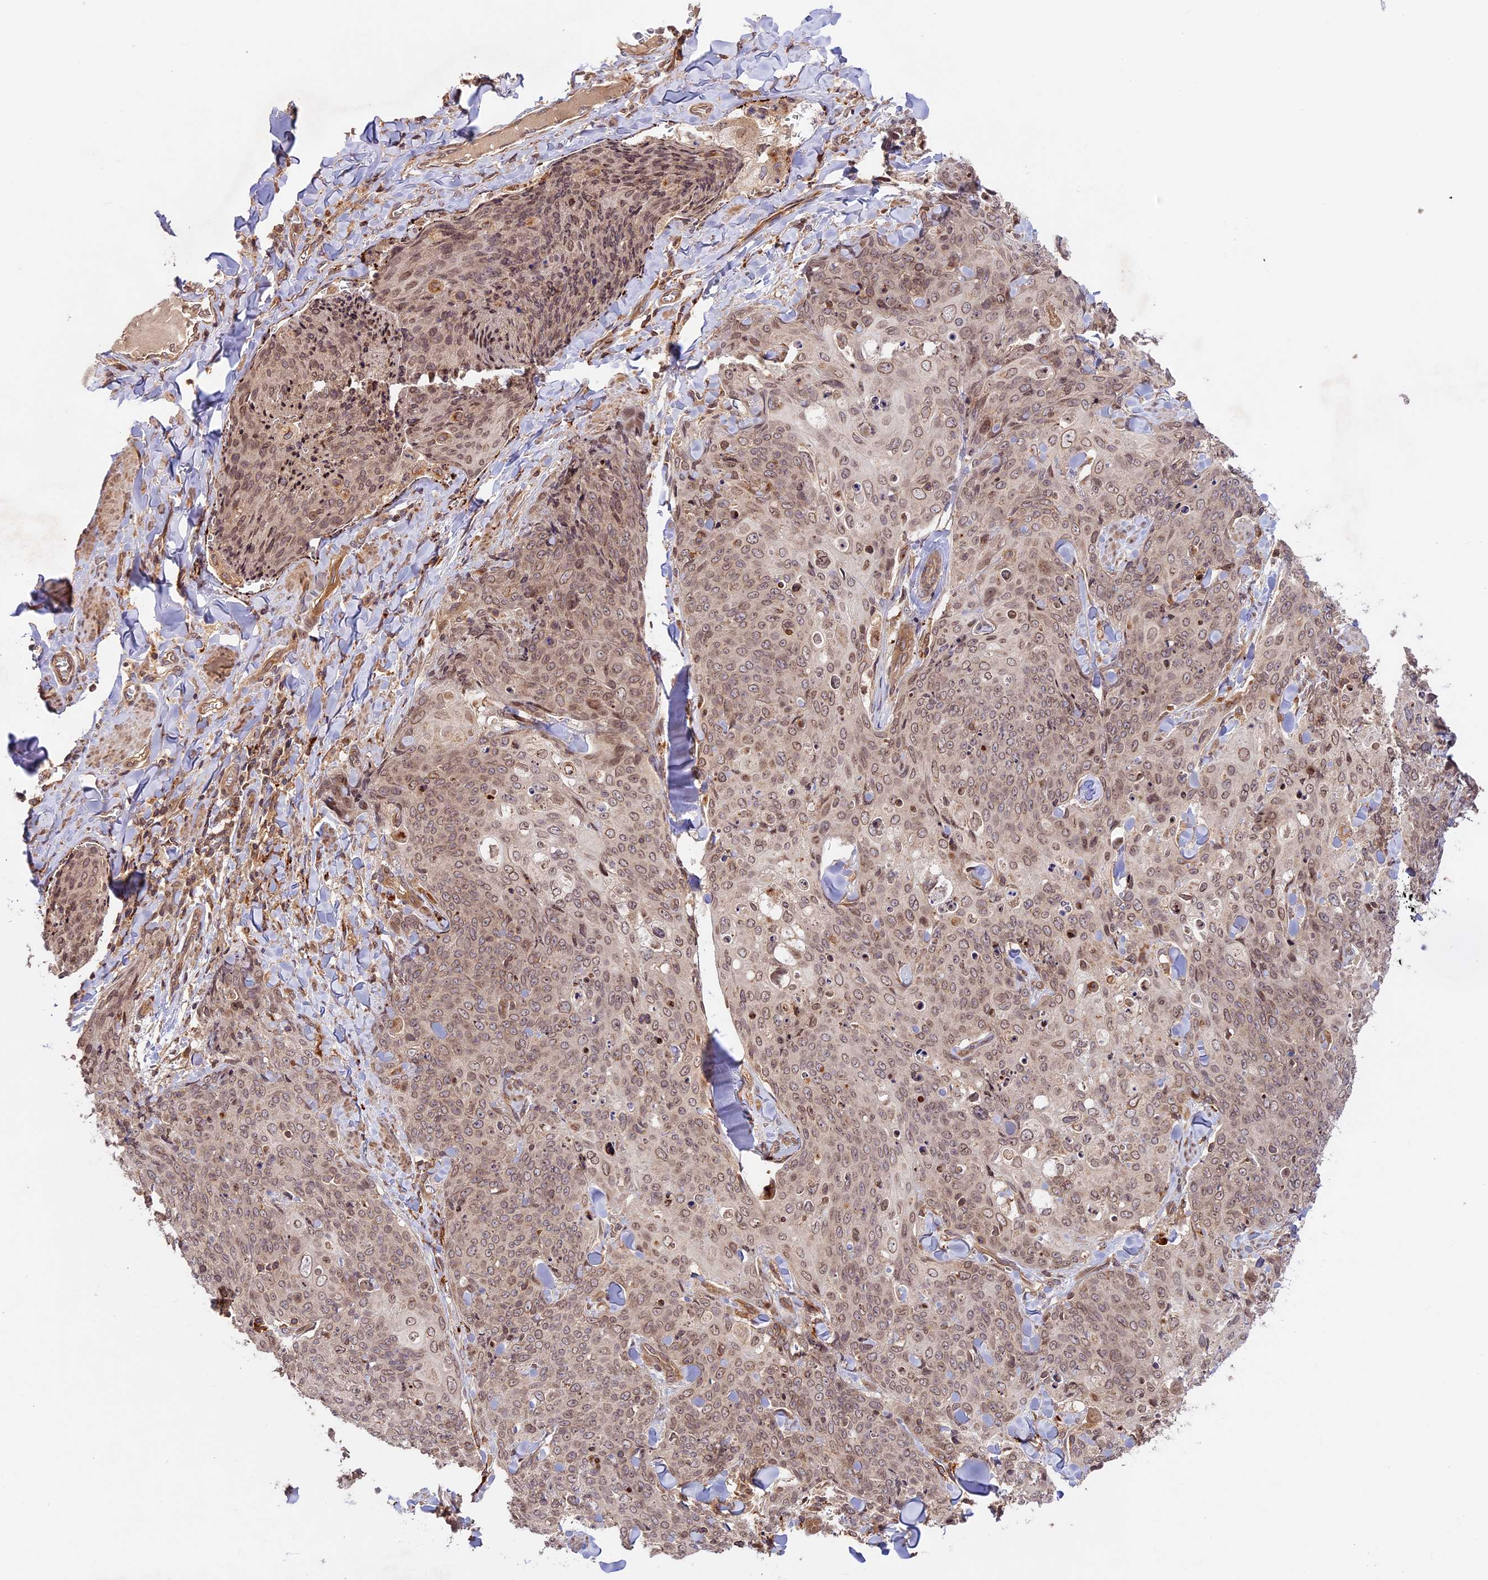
{"staining": {"intensity": "weak", "quantity": ">75%", "location": "cytoplasmic/membranous,nuclear"}, "tissue": "skin cancer", "cell_type": "Tumor cells", "image_type": "cancer", "snomed": [{"axis": "morphology", "description": "Squamous cell carcinoma, NOS"}, {"axis": "topography", "description": "Skin"}, {"axis": "topography", "description": "Vulva"}], "caption": "Protein expression by IHC displays weak cytoplasmic/membranous and nuclear staining in about >75% of tumor cells in skin squamous cell carcinoma.", "gene": "DGKH", "patient": {"sex": "female", "age": 85}}